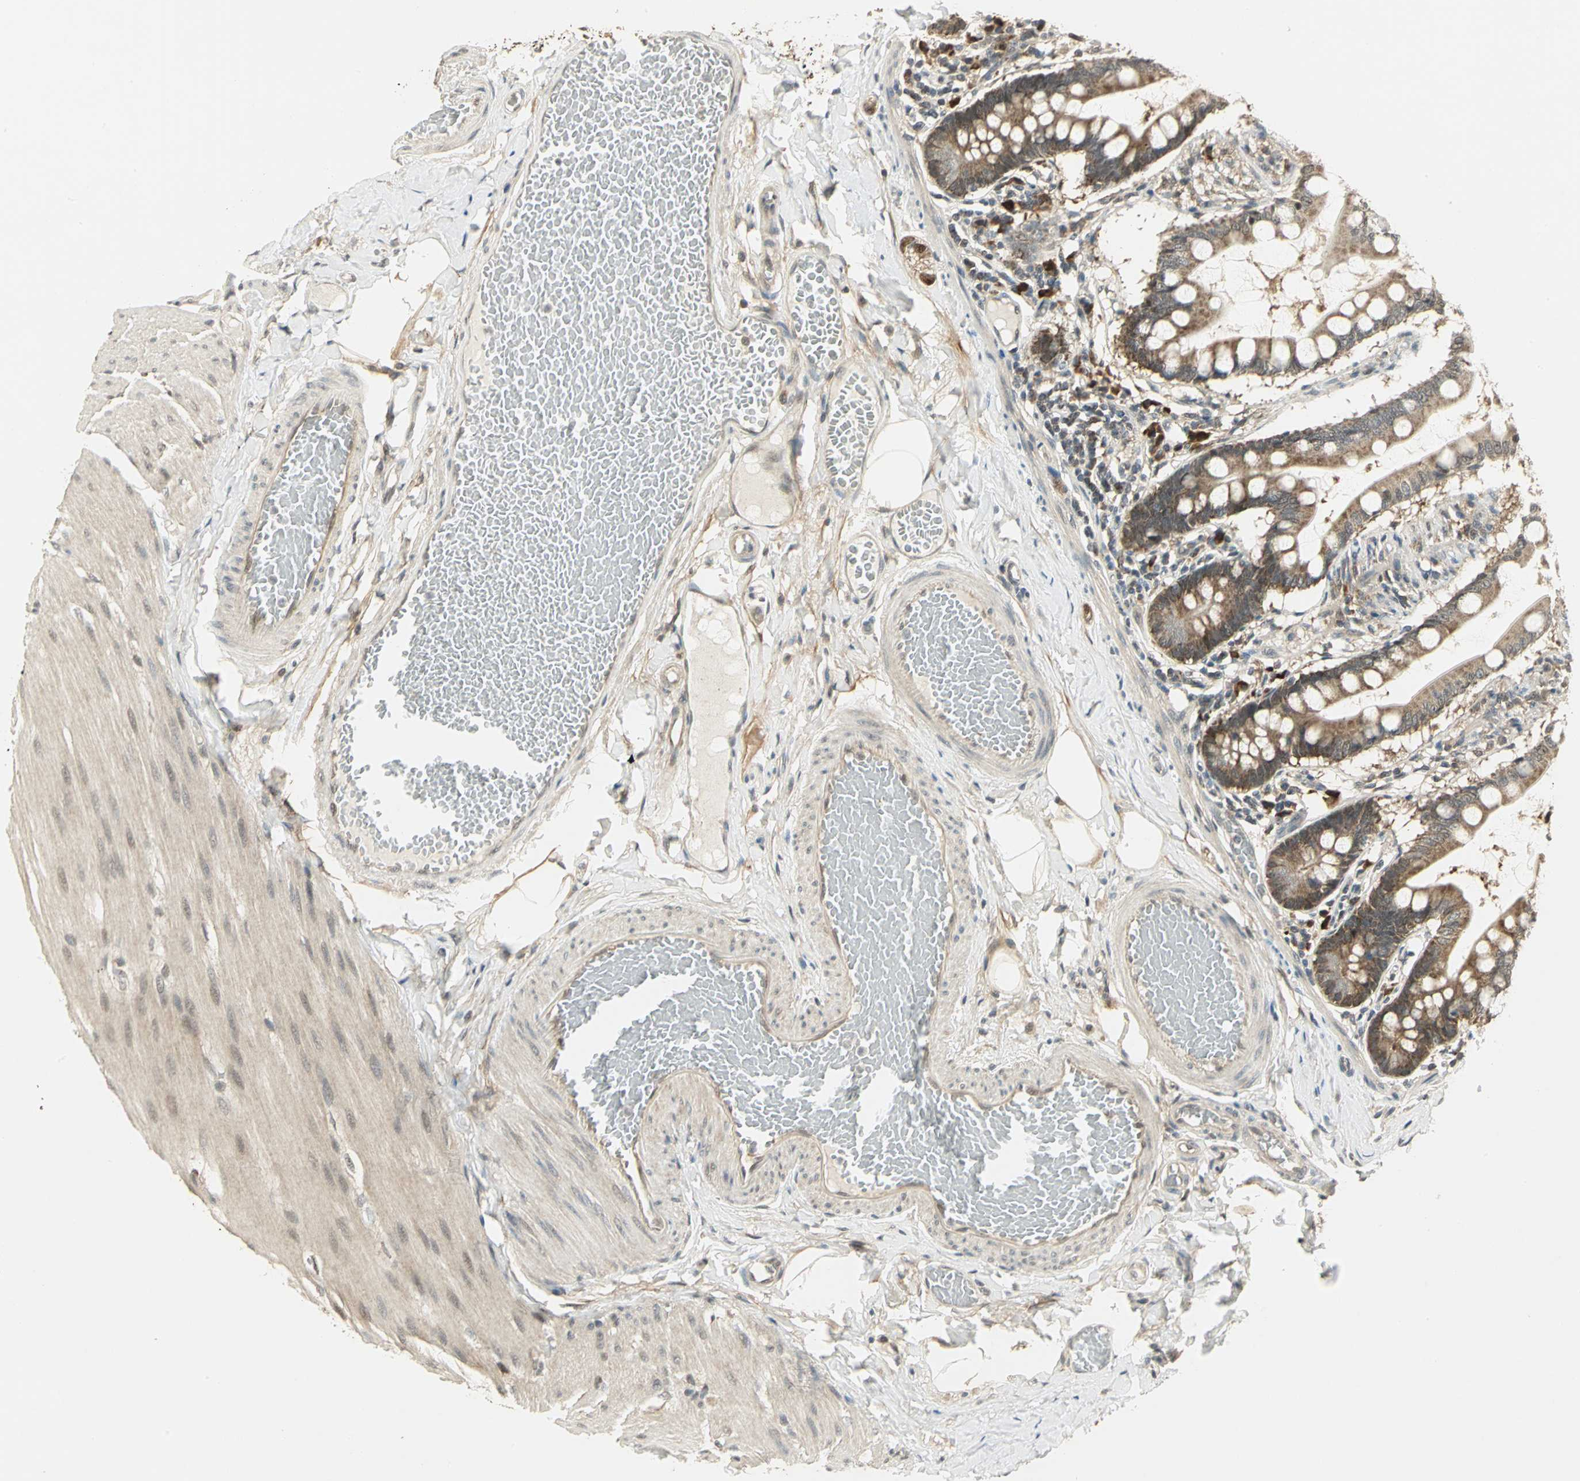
{"staining": {"intensity": "moderate", "quantity": ">75%", "location": "cytoplasmic/membranous"}, "tissue": "small intestine", "cell_type": "Glandular cells", "image_type": "normal", "snomed": [{"axis": "morphology", "description": "Normal tissue, NOS"}, {"axis": "topography", "description": "Small intestine"}], "caption": "Immunohistochemical staining of benign small intestine demonstrates moderate cytoplasmic/membranous protein staining in approximately >75% of glandular cells.", "gene": "PSMC4", "patient": {"sex": "male", "age": 41}}